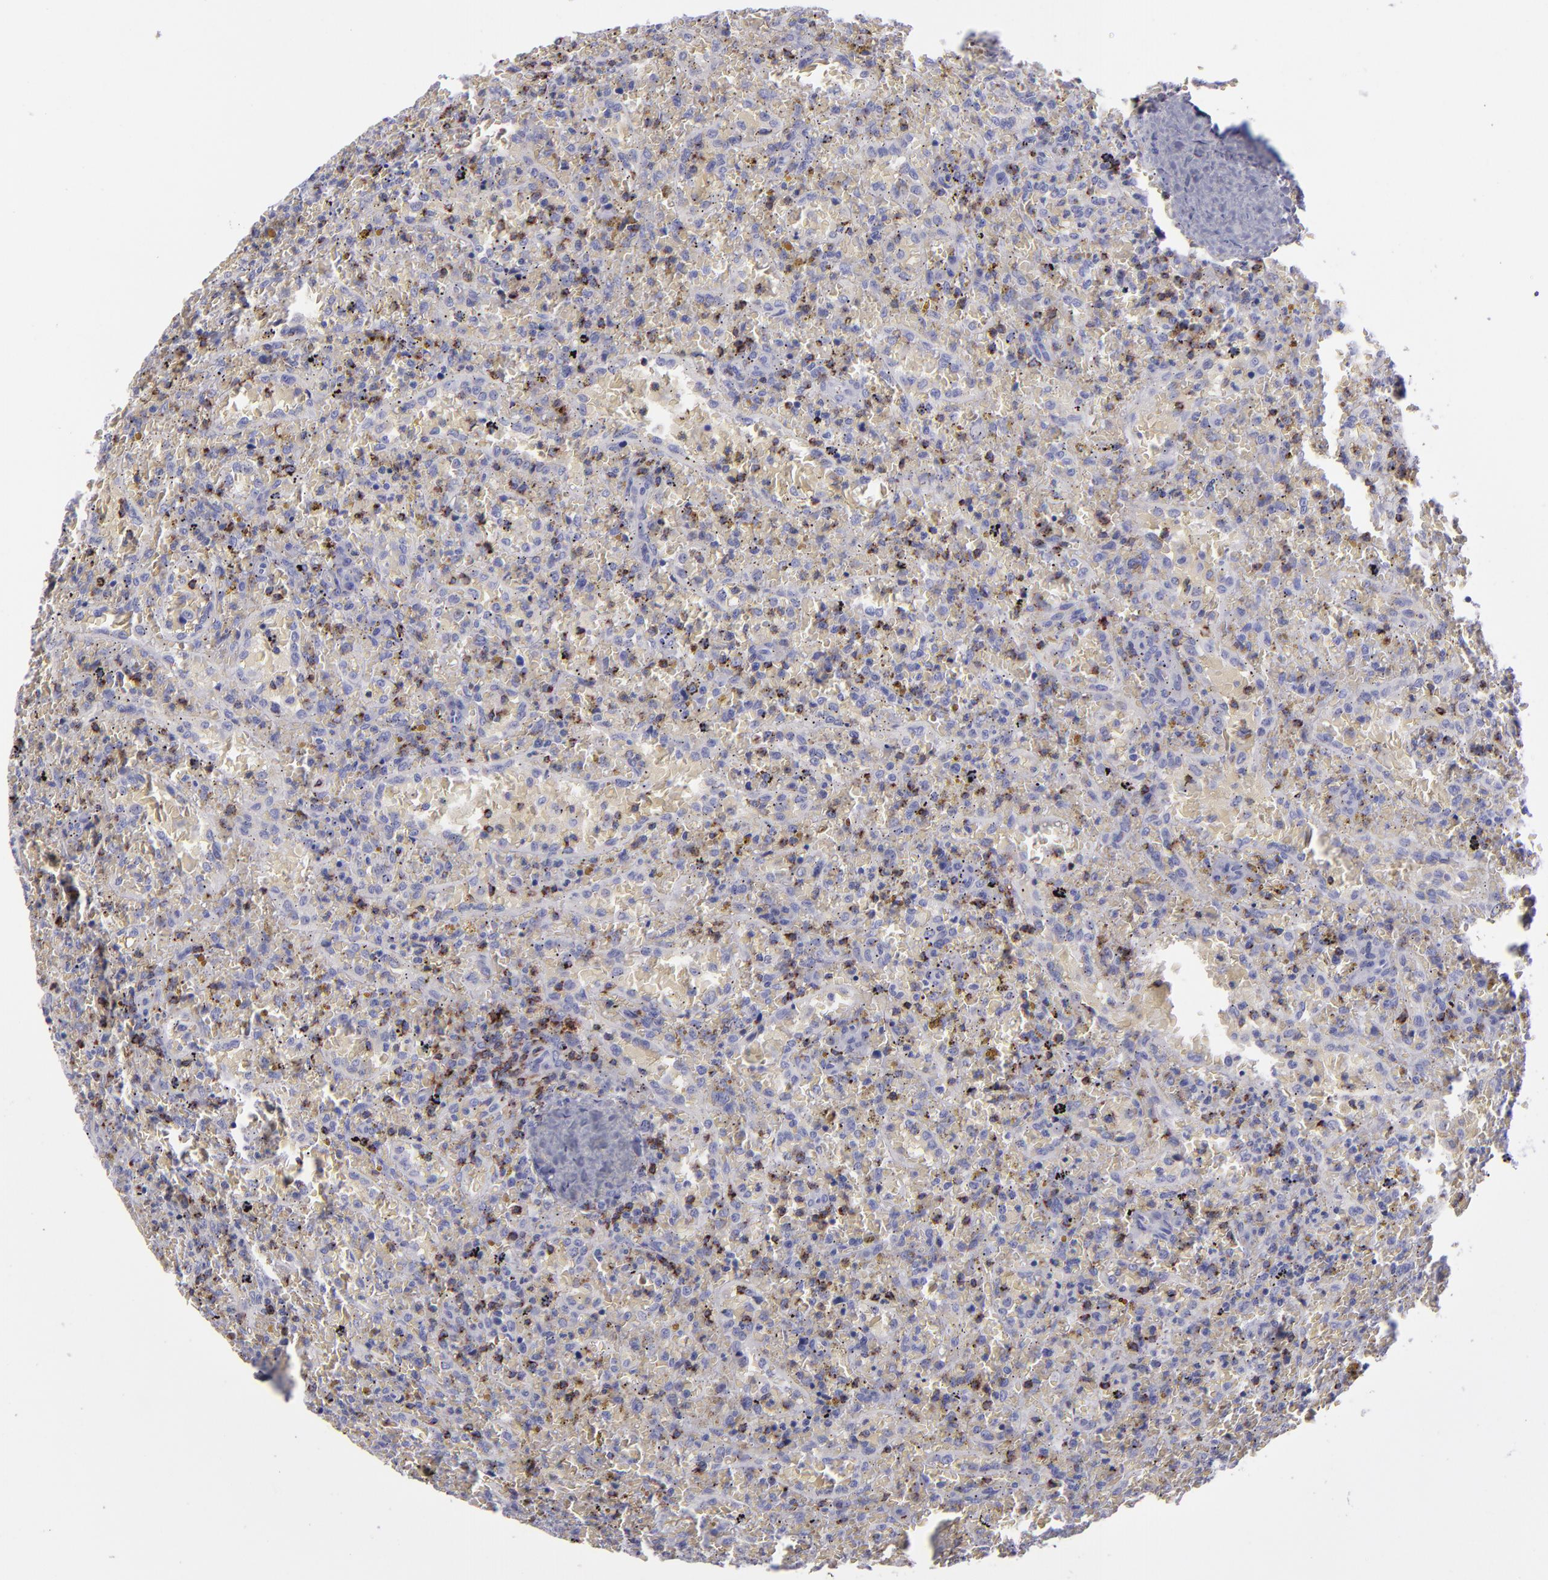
{"staining": {"intensity": "negative", "quantity": "none", "location": "none"}, "tissue": "lymphoma", "cell_type": "Tumor cells", "image_type": "cancer", "snomed": [{"axis": "morphology", "description": "Malignant lymphoma, non-Hodgkin's type, High grade"}, {"axis": "topography", "description": "Spleen"}, {"axis": "topography", "description": "Lymph node"}], "caption": "Immunohistochemistry (IHC) of lymphoma displays no positivity in tumor cells.", "gene": "CD2", "patient": {"sex": "female", "age": 70}}